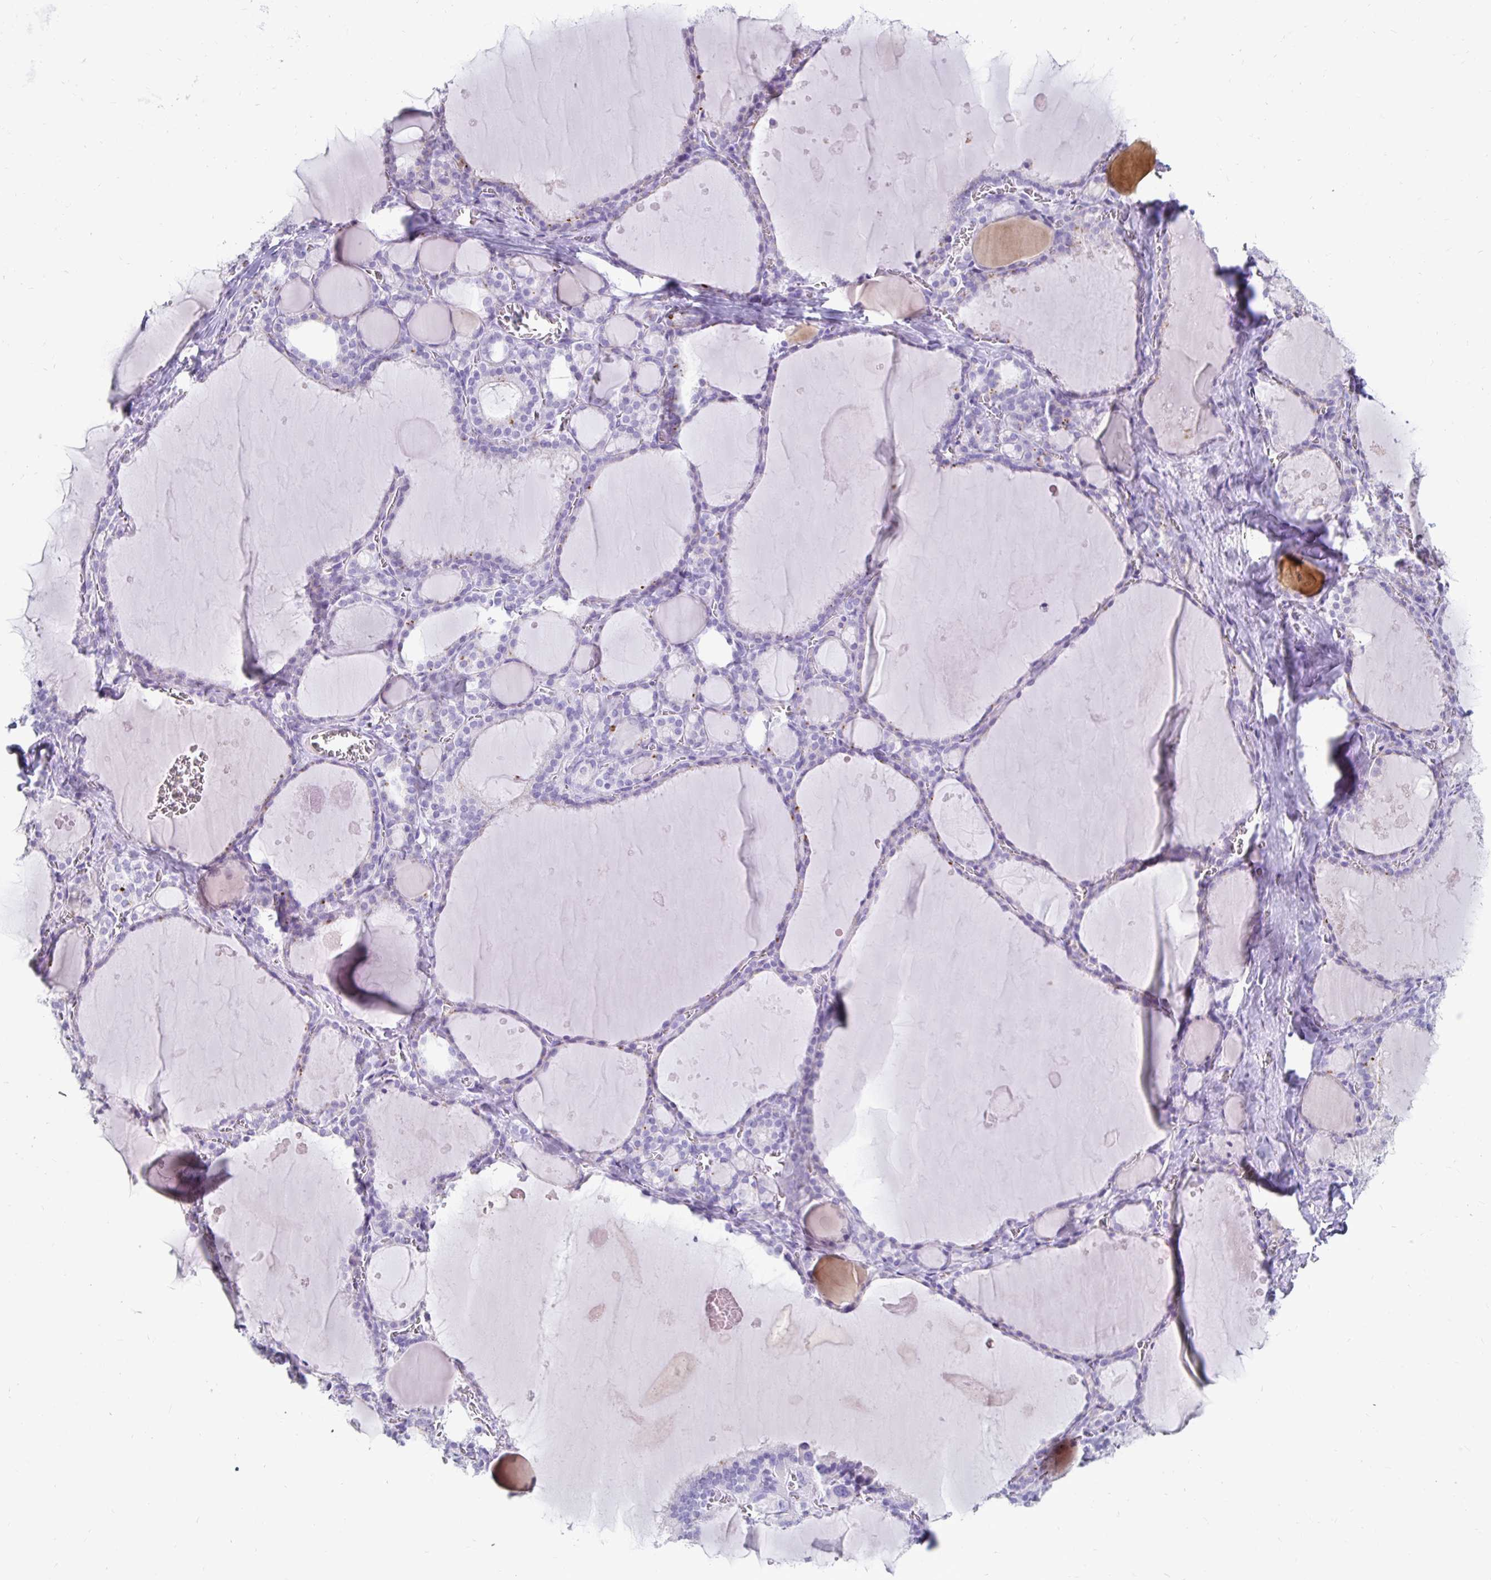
{"staining": {"intensity": "negative", "quantity": "none", "location": "none"}, "tissue": "thyroid gland", "cell_type": "Glandular cells", "image_type": "normal", "snomed": [{"axis": "morphology", "description": "Normal tissue, NOS"}, {"axis": "topography", "description": "Thyroid gland"}], "caption": "This is an immunohistochemistry histopathology image of unremarkable human thyroid gland. There is no expression in glandular cells.", "gene": "CST6", "patient": {"sex": "male", "age": 56}}